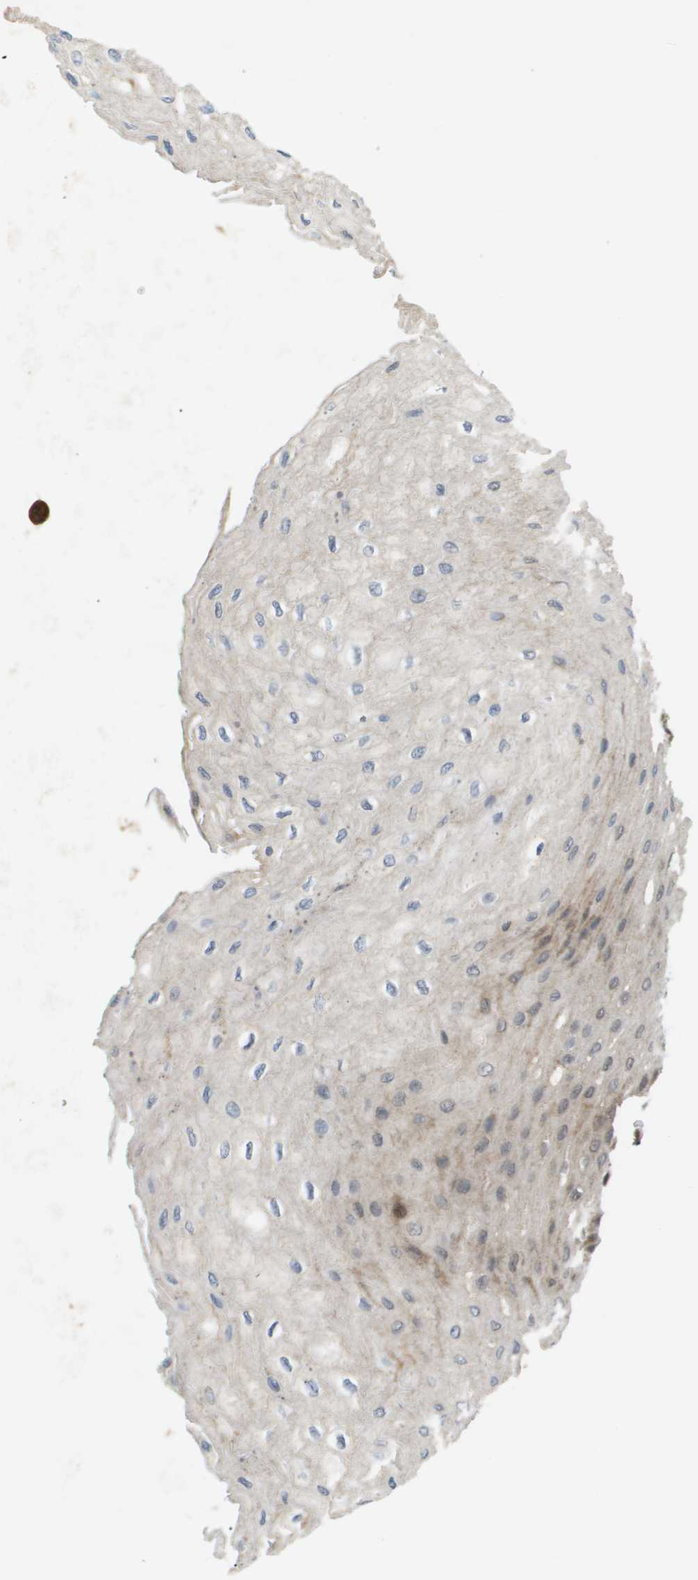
{"staining": {"intensity": "moderate", "quantity": "25%-75%", "location": "cytoplasmic/membranous,nuclear"}, "tissue": "esophagus", "cell_type": "Squamous epithelial cells", "image_type": "normal", "snomed": [{"axis": "morphology", "description": "Normal tissue, NOS"}, {"axis": "topography", "description": "Esophagus"}], "caption": "Immunohistochemical staining of unremarkable human esophagus reveals 25%-75% levels of moderate cytoplasmic/membranous,nuclear protein expression in approximately 25%-75% of squamous epithelial cells. (brown staining indicates protein expression, while blue staining denotes nuclei).", "gene": "PDGFB", "patient": {"sex": "female", "age": 72}}